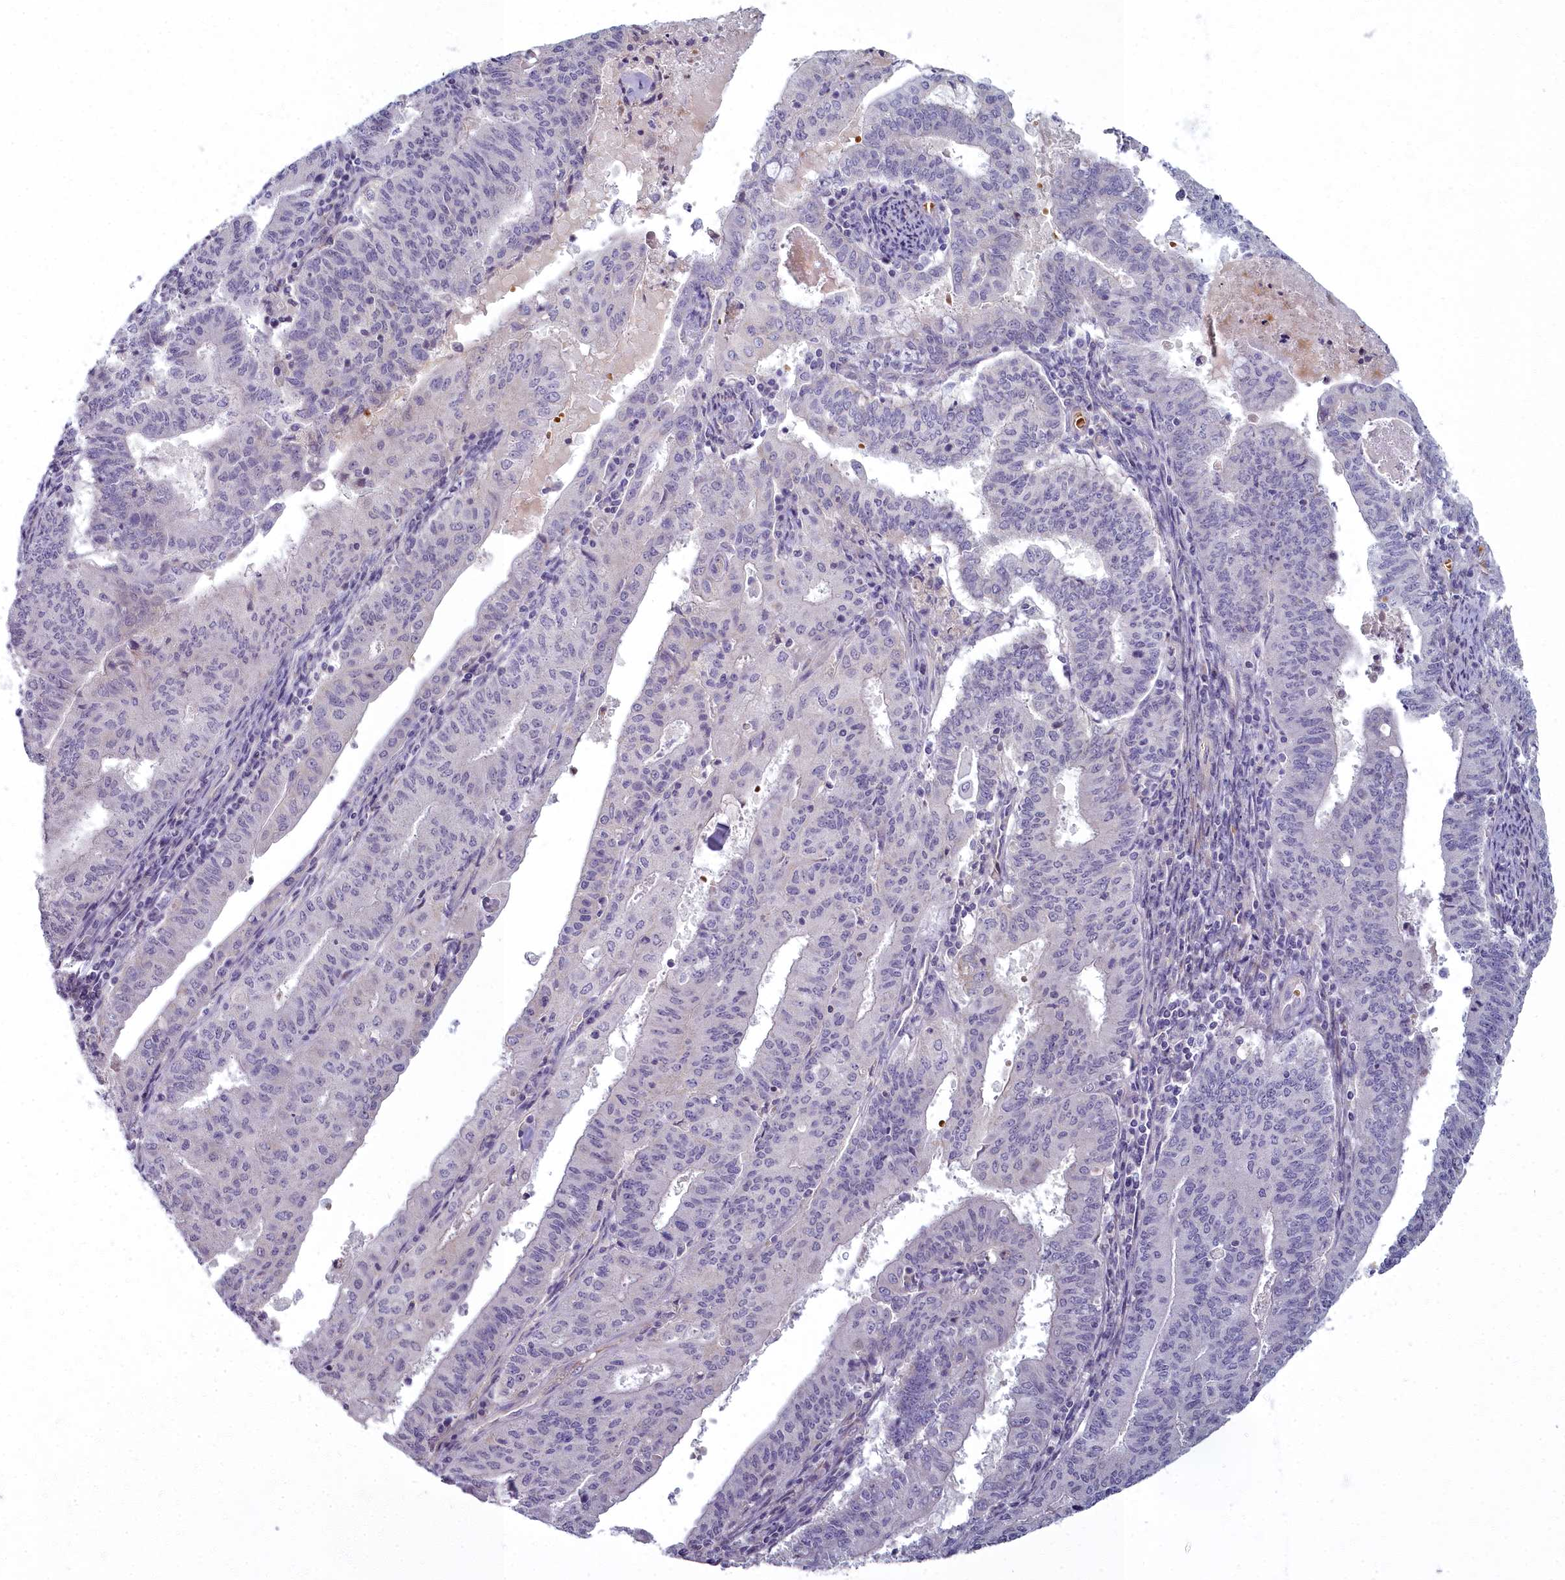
{"staining": {"intensity": "negative", "quantity": "none", "location": "none"}, "tissue": "endometrial cancer", "cell_type": "Tumor cells", "image_type": "cancer", "snomed": [{"axis": "morphology", "description": "Adenocarcinoma, NOS"}, {"axis": "topography", "description": "Endometrium"}], "caption": "High magnification brightfield microscopy of adenocarcinoma (endometrial) stained with DAB (3,3'-diaminobenzidine) (brown) and counterstained with hematoxylin (blue): tumor cells show no significant staining.", "gene": "ARL15", "patient": {"sex": "female", "age": 59}}